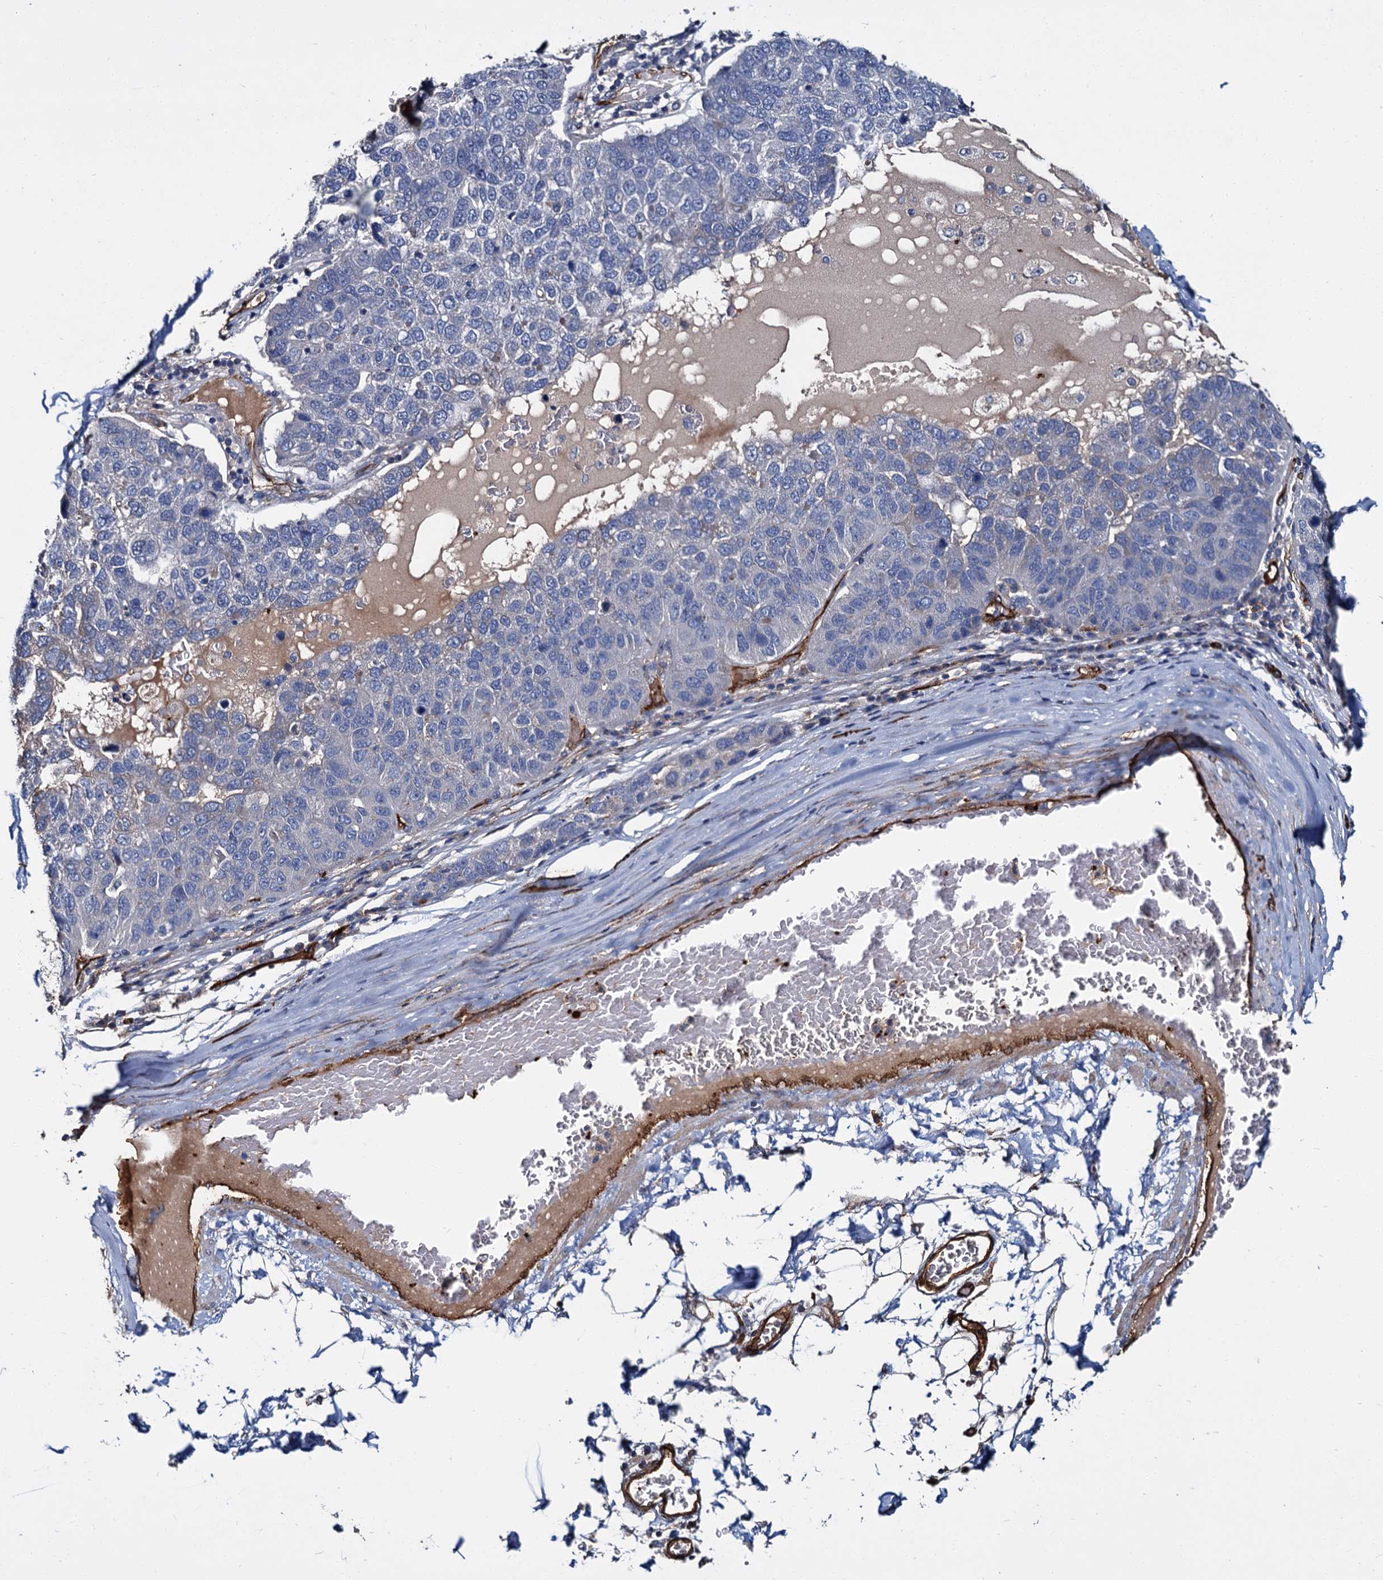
{"staining": {"intensity": "negative", "quantity": "none", "location": "none"}, "tissue": "pancreatic cancer", "cell_type": "Tumor cells", "image_type": "cancer", "snomed": [{"axis": "morphology", "description": "Adenocarcinoma, NOS"}, {"axis": "topography", "description": "Pancreas"}], "caption": "Pancreatic cancer was stained to show a protein in brown. There is no significant staining in tumor cells.", "gene": "CACNA1C", "patient": {"sex": "female", "age": 61}}